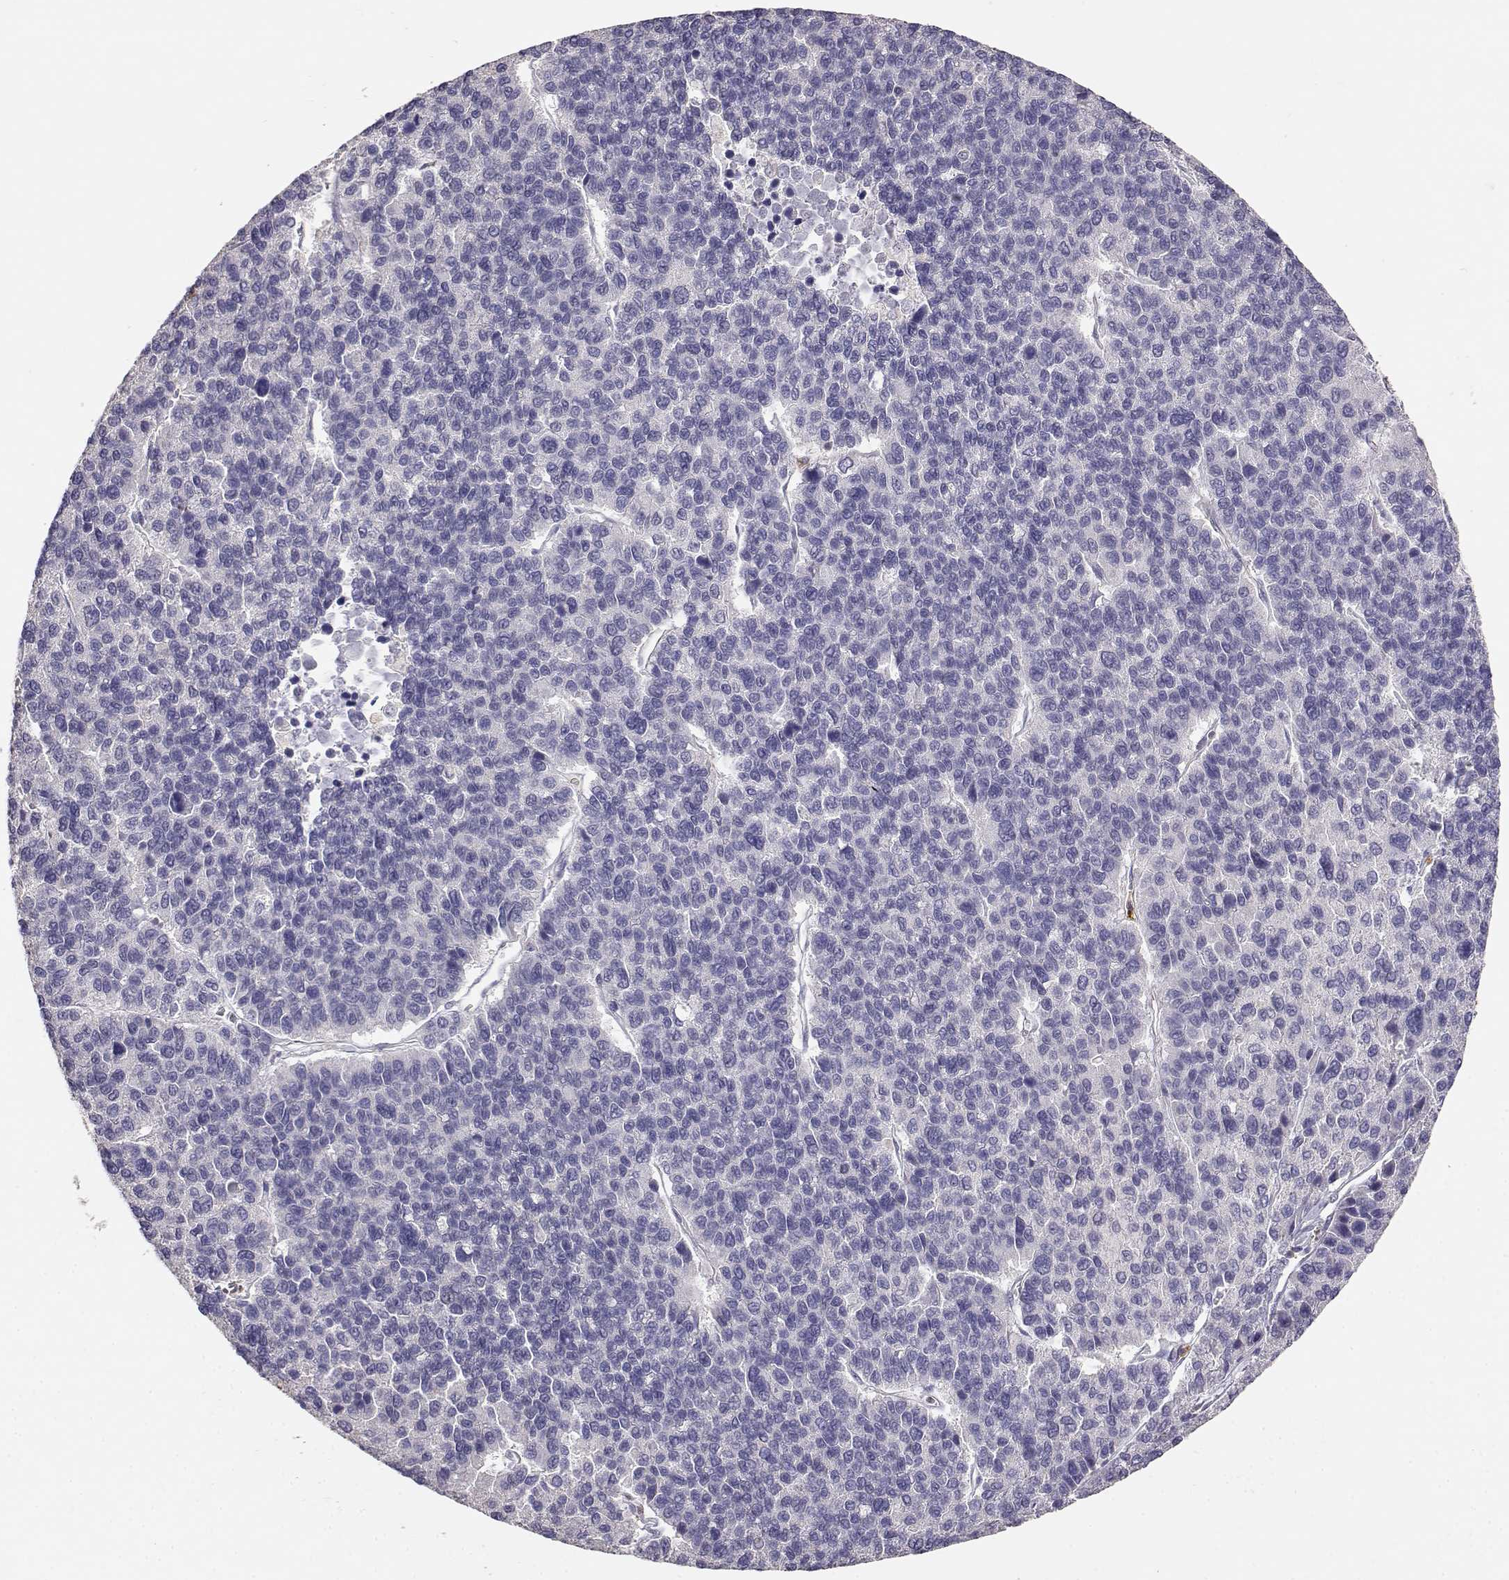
{"staining": {"intensity": "negative", "quantity": "none", "location": "none"}, "tissue": "liver cancer", "cell_type": "Tumor cells", "image_type": "cancer", "snomed": [{"axis": "morphology", "description": "Carcinoma, Hepatocellular, NOS"}, {"axis": "topography", "description": "Liver"}], "caption": "This is an immunohistochemistry photomicrograph of liver hepatocellular carcinoma. There is no expression in tumor cells.", "gene": "TNFRSF10C", "patient": {"sex": "female", "age": 41}}